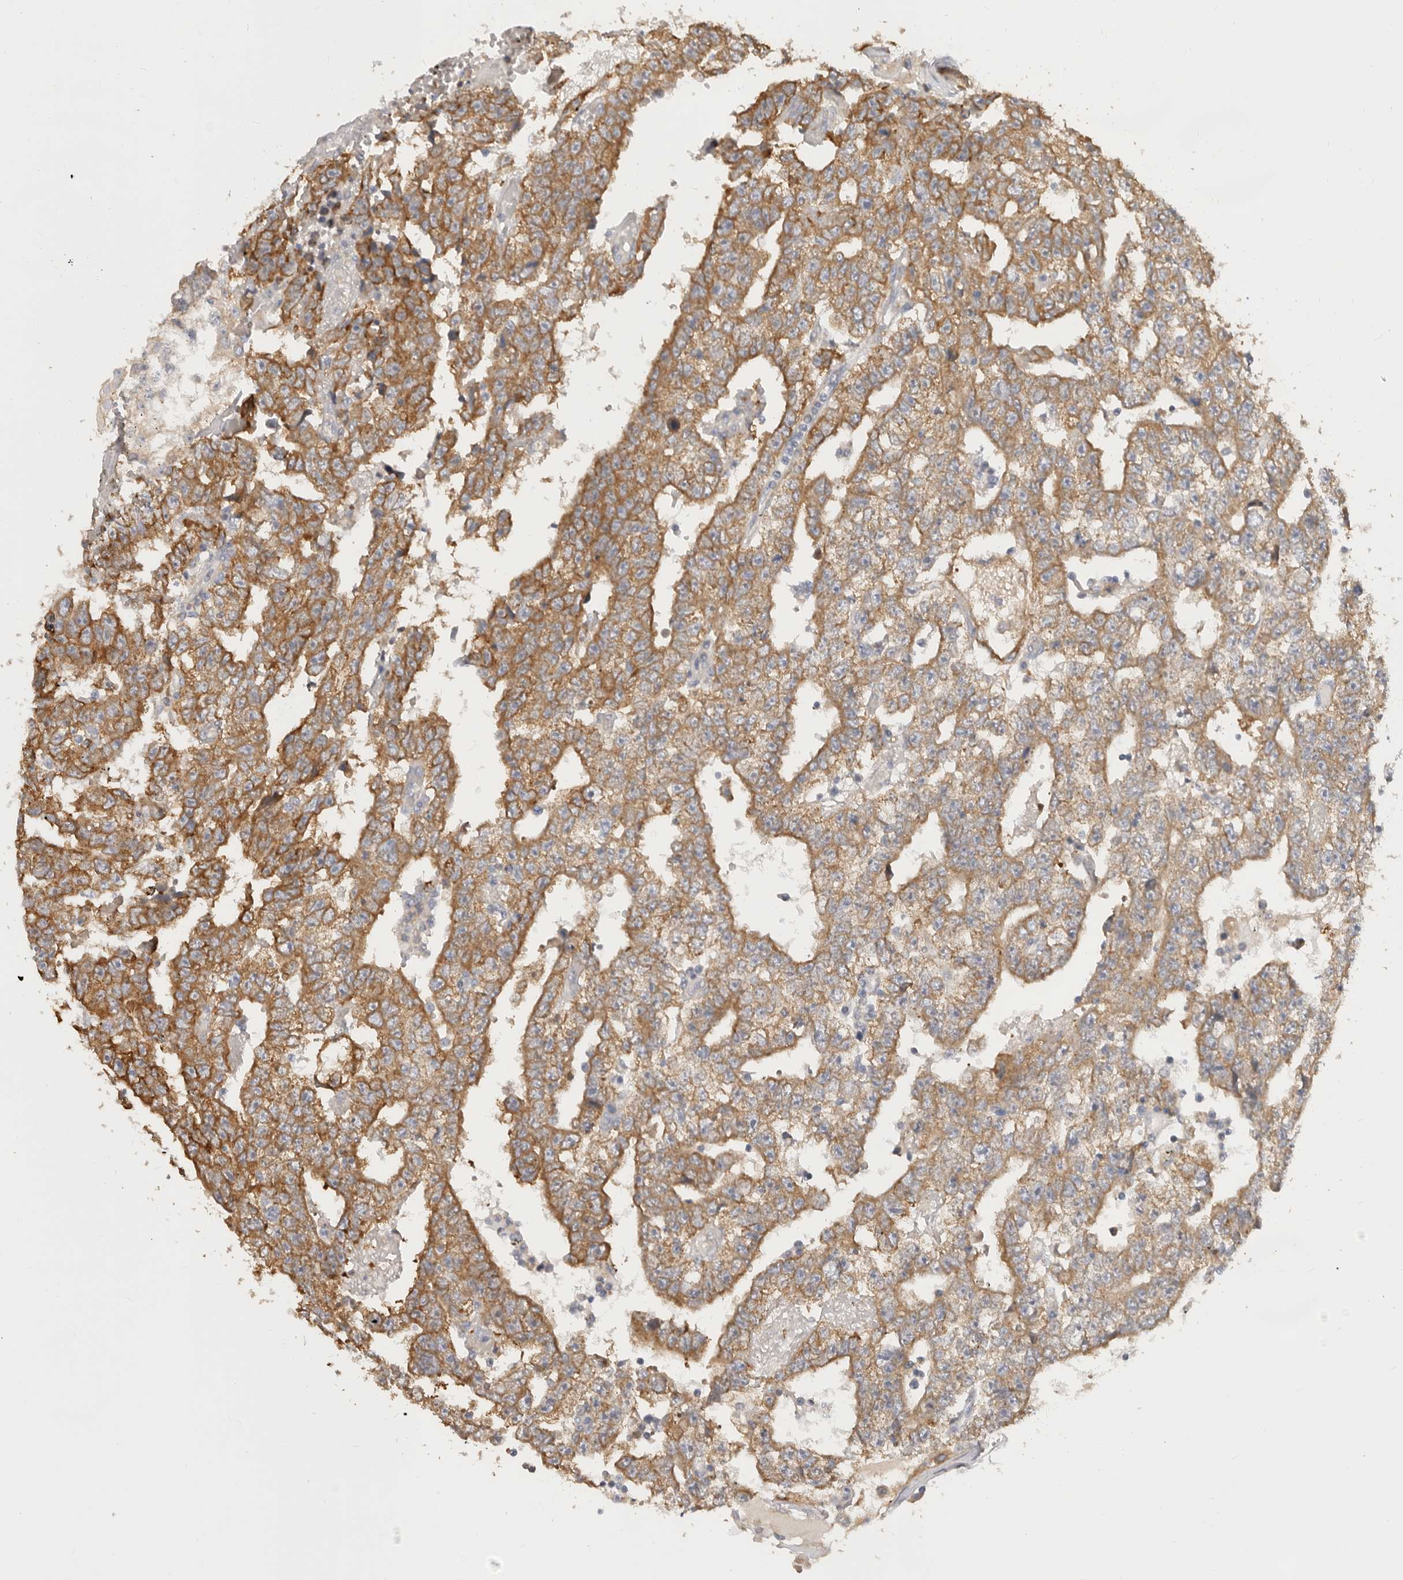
{"staining": {"intensity": "moderate", "quantity": ">75%", "location": "cytoplasmic/membranous"}, "tissue": "testis cancer", "cell_type": "Tumor cells", "image_type": "cancer", "snomed": [{"axis": "morphology", "description": "Carcinoma, Embryonal, NOS"}, {"axis": "topography", "description": "Testis"}], "caption": "Human embryonal carcinoma (testis) stained for a protein (brown) displays moderate cytoplasmic/membranous positive positivity in about >75% of tumor cells.", "gene": "TFB2M", "patient": {"sex": "male", "age": 25}}